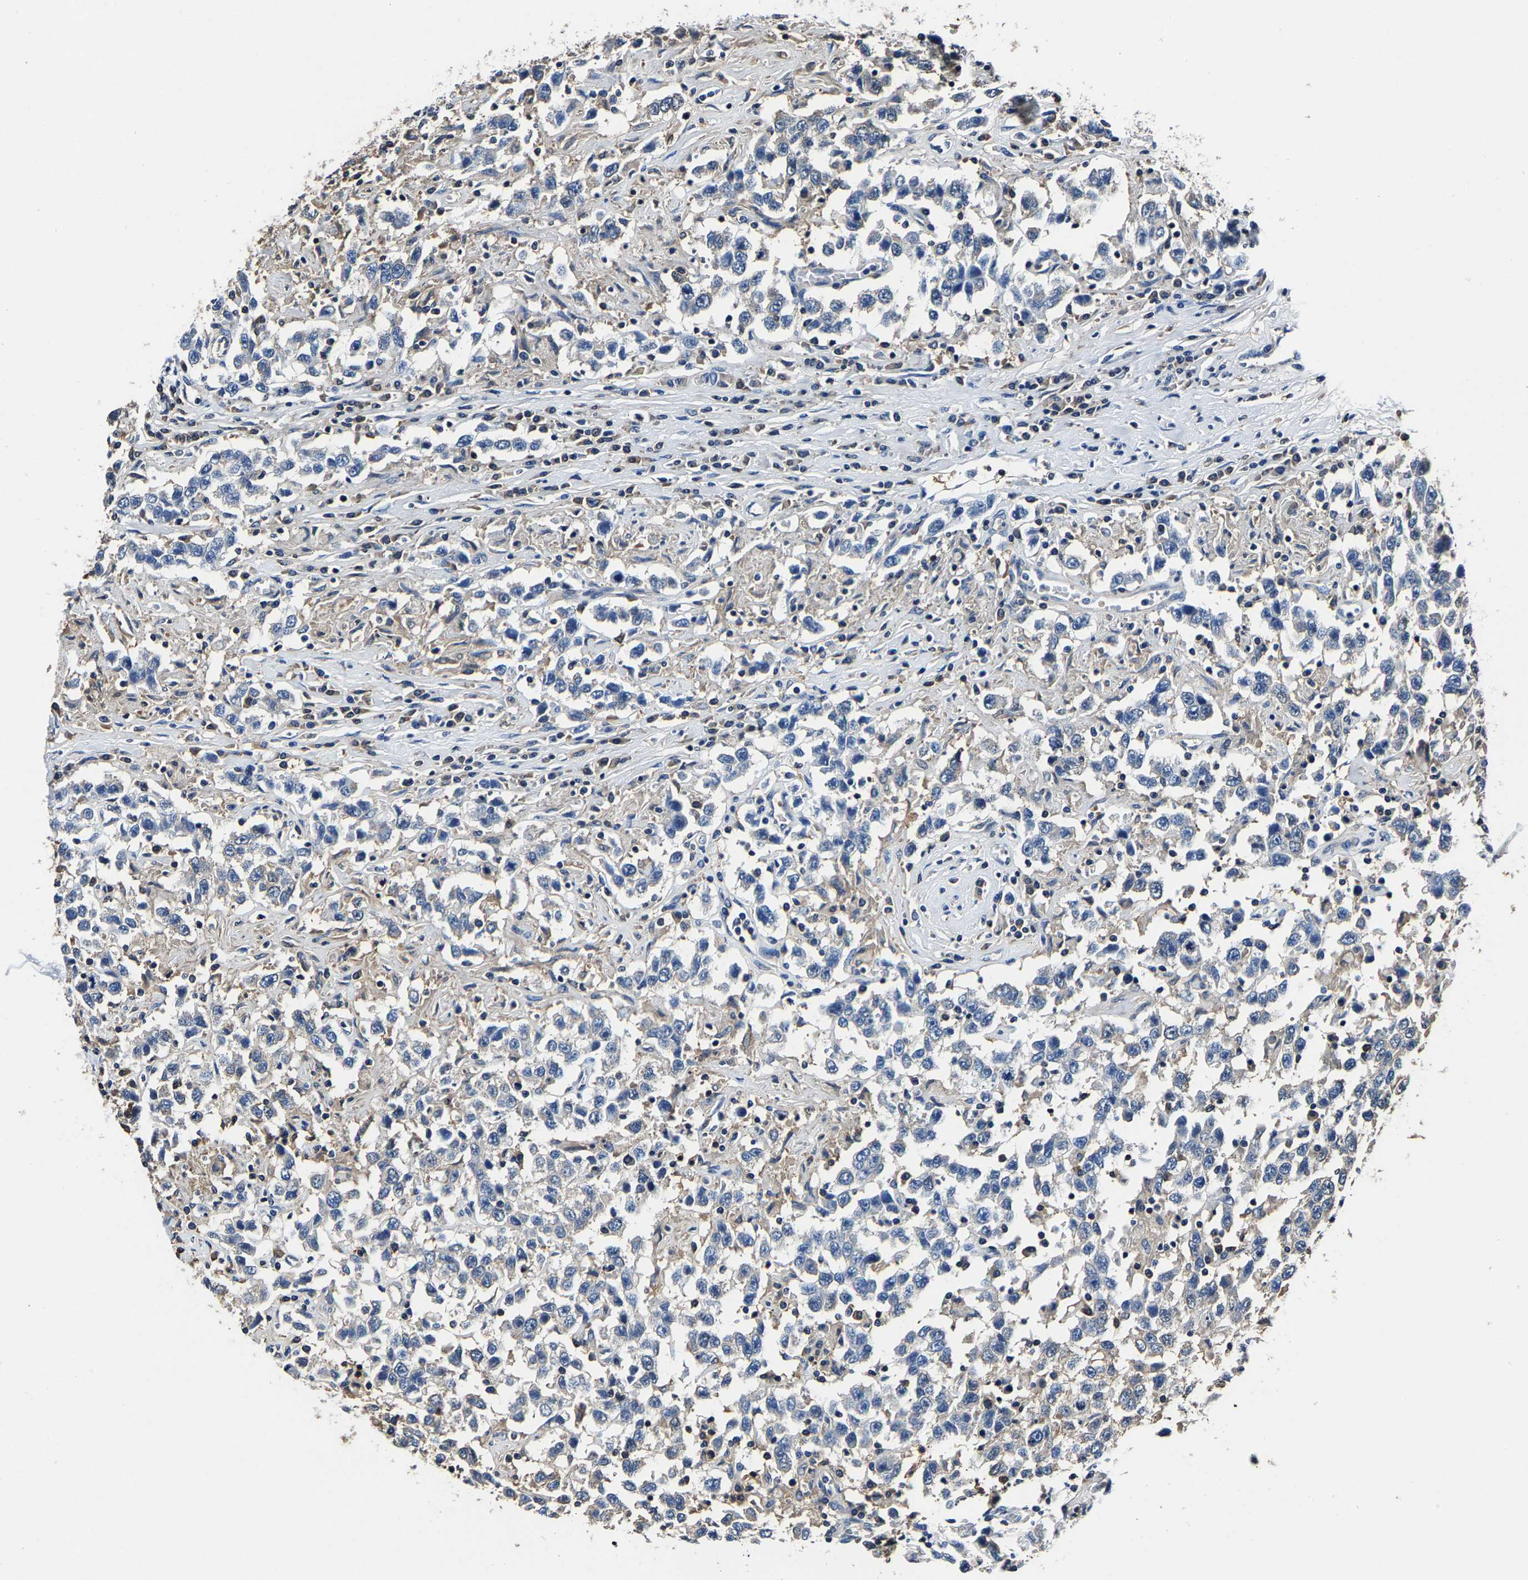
{"staining": {"intensity": "negative", "quantity": "none", "location": "none"}, "tissue": "testis cancer", "cell_type": "Tumor cells", "image_type": "cancer", "snomed": [{"axis": "morphology", "description": "Seminoma, NOS"}, {"axis": "topography", "description": "Testis"}], "caption": "Image shows no protein expression in tumor cells of testis seminoma tissue.", "gene": "ALDOB", "patient": {"sex": "male", "age": 41}}